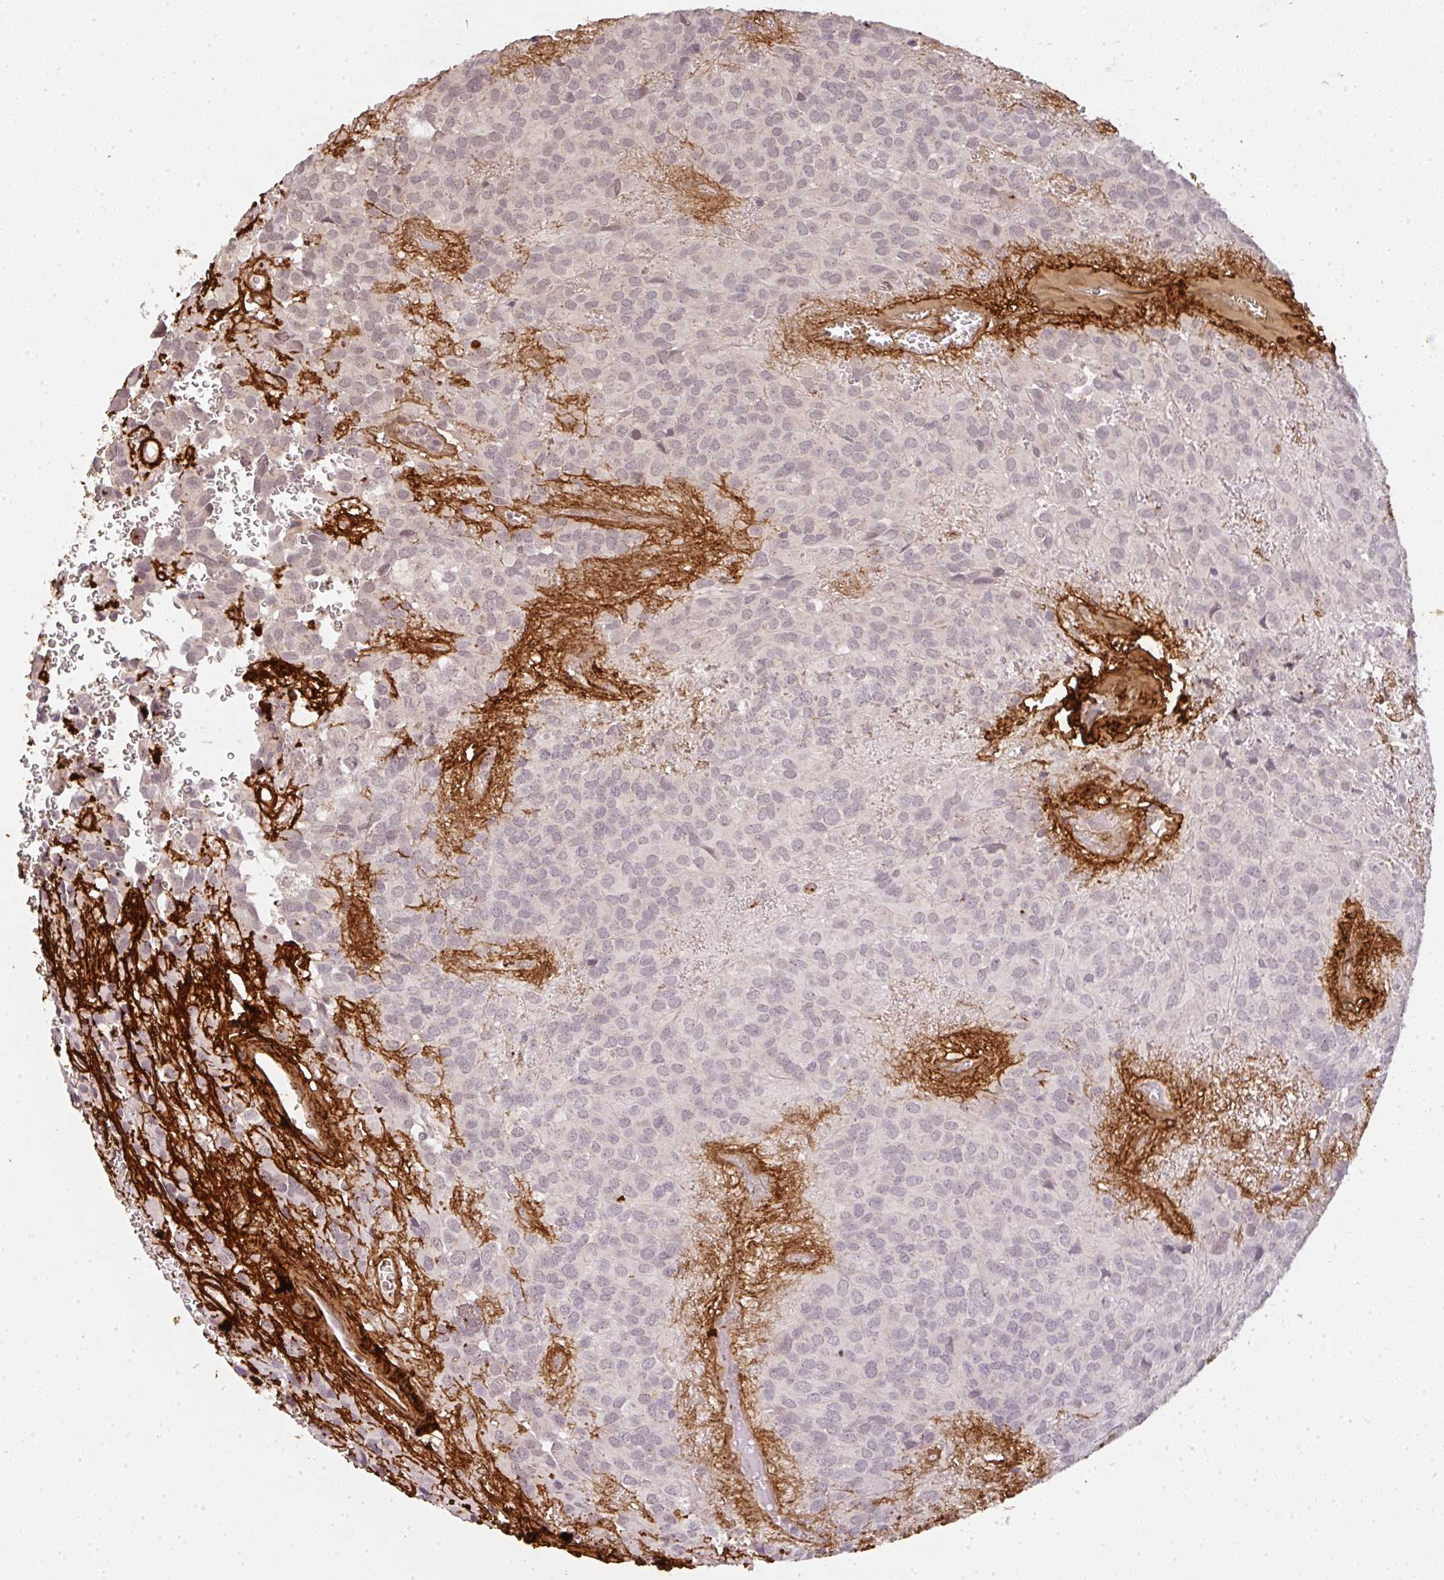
{"staining": {"intensity": "negative", "quantity": "none", "location": "none"}, "tissue": "glioma", "cell_type": "Tumor cells", "image_type": "cancer", "snomed": [{"axis": "morphology", "description": "Glioma, malignant, Low grade"}, {"axis": "topography", "description": "Brain"}], "caption": "This photomicrograph is of glioma stained with immunohistochemistry to label a protein in brown with the nuclei are counter-stained blue. There is no positivity in tumor cells.", "gene": "COL3A1", "patient": {"sex": "male", "age": 56}}